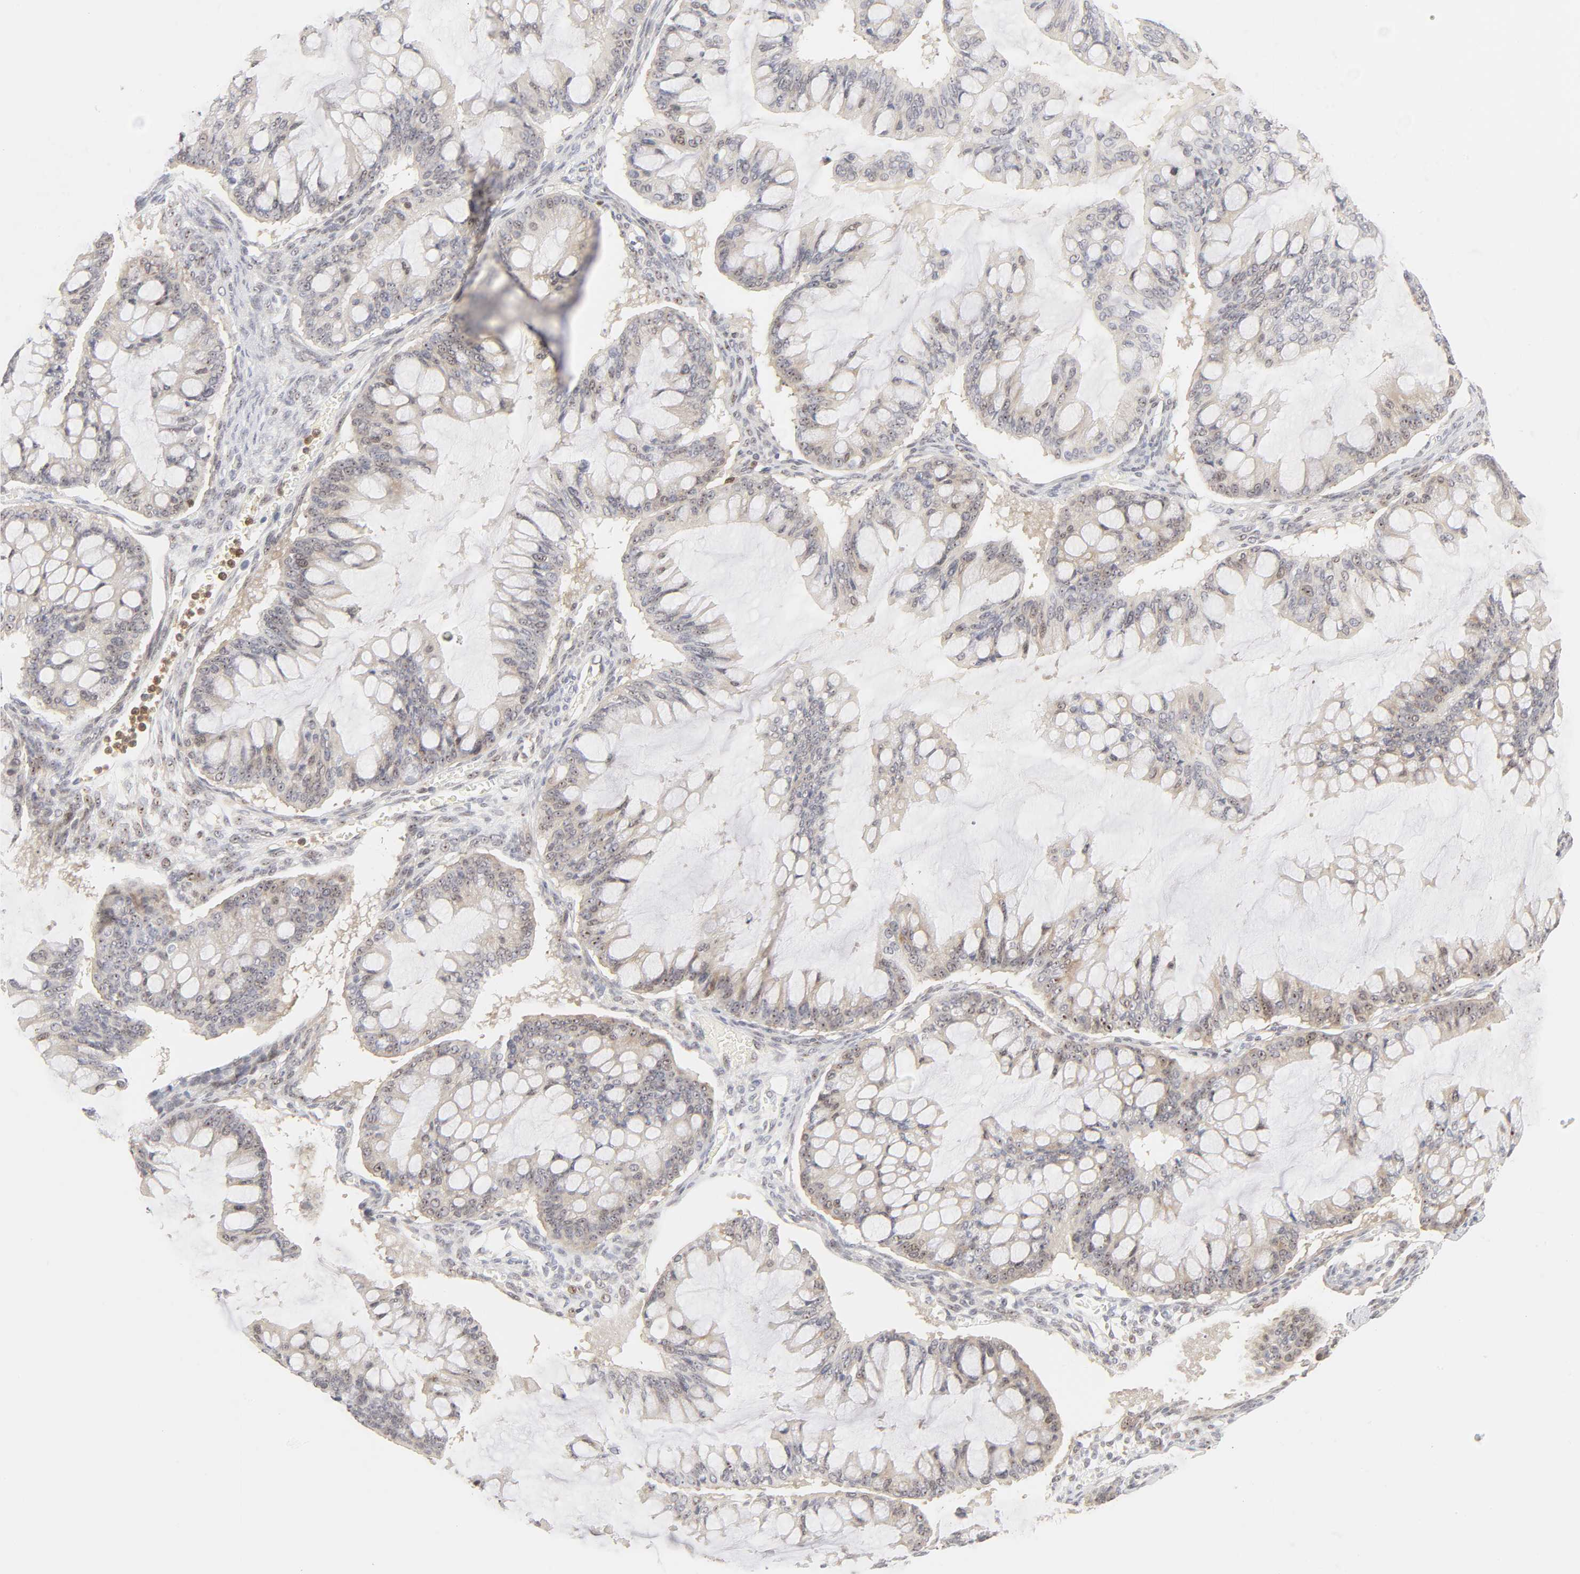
{"staining": {"intensity": "weak", "quantity": "<25%", "location": "nuclear"}, "tissue": "ovarian cancer", "cell_type": "Tumor cells", "image_type": "cancer", "snomed": [{"axis": "morphology", "description": "Cystadenocarcinoma, mucinous, NOS"}, {"axis": "topography", "description": "Ovary"}], "caption": "Immunohistochemistry (IHC) of human ovarian mucinous cystadenocarcinoma demonstrates no positivity in tumor cells.", "gene": "KIF2A", "patient": {"sex": "female", "age": 73}}